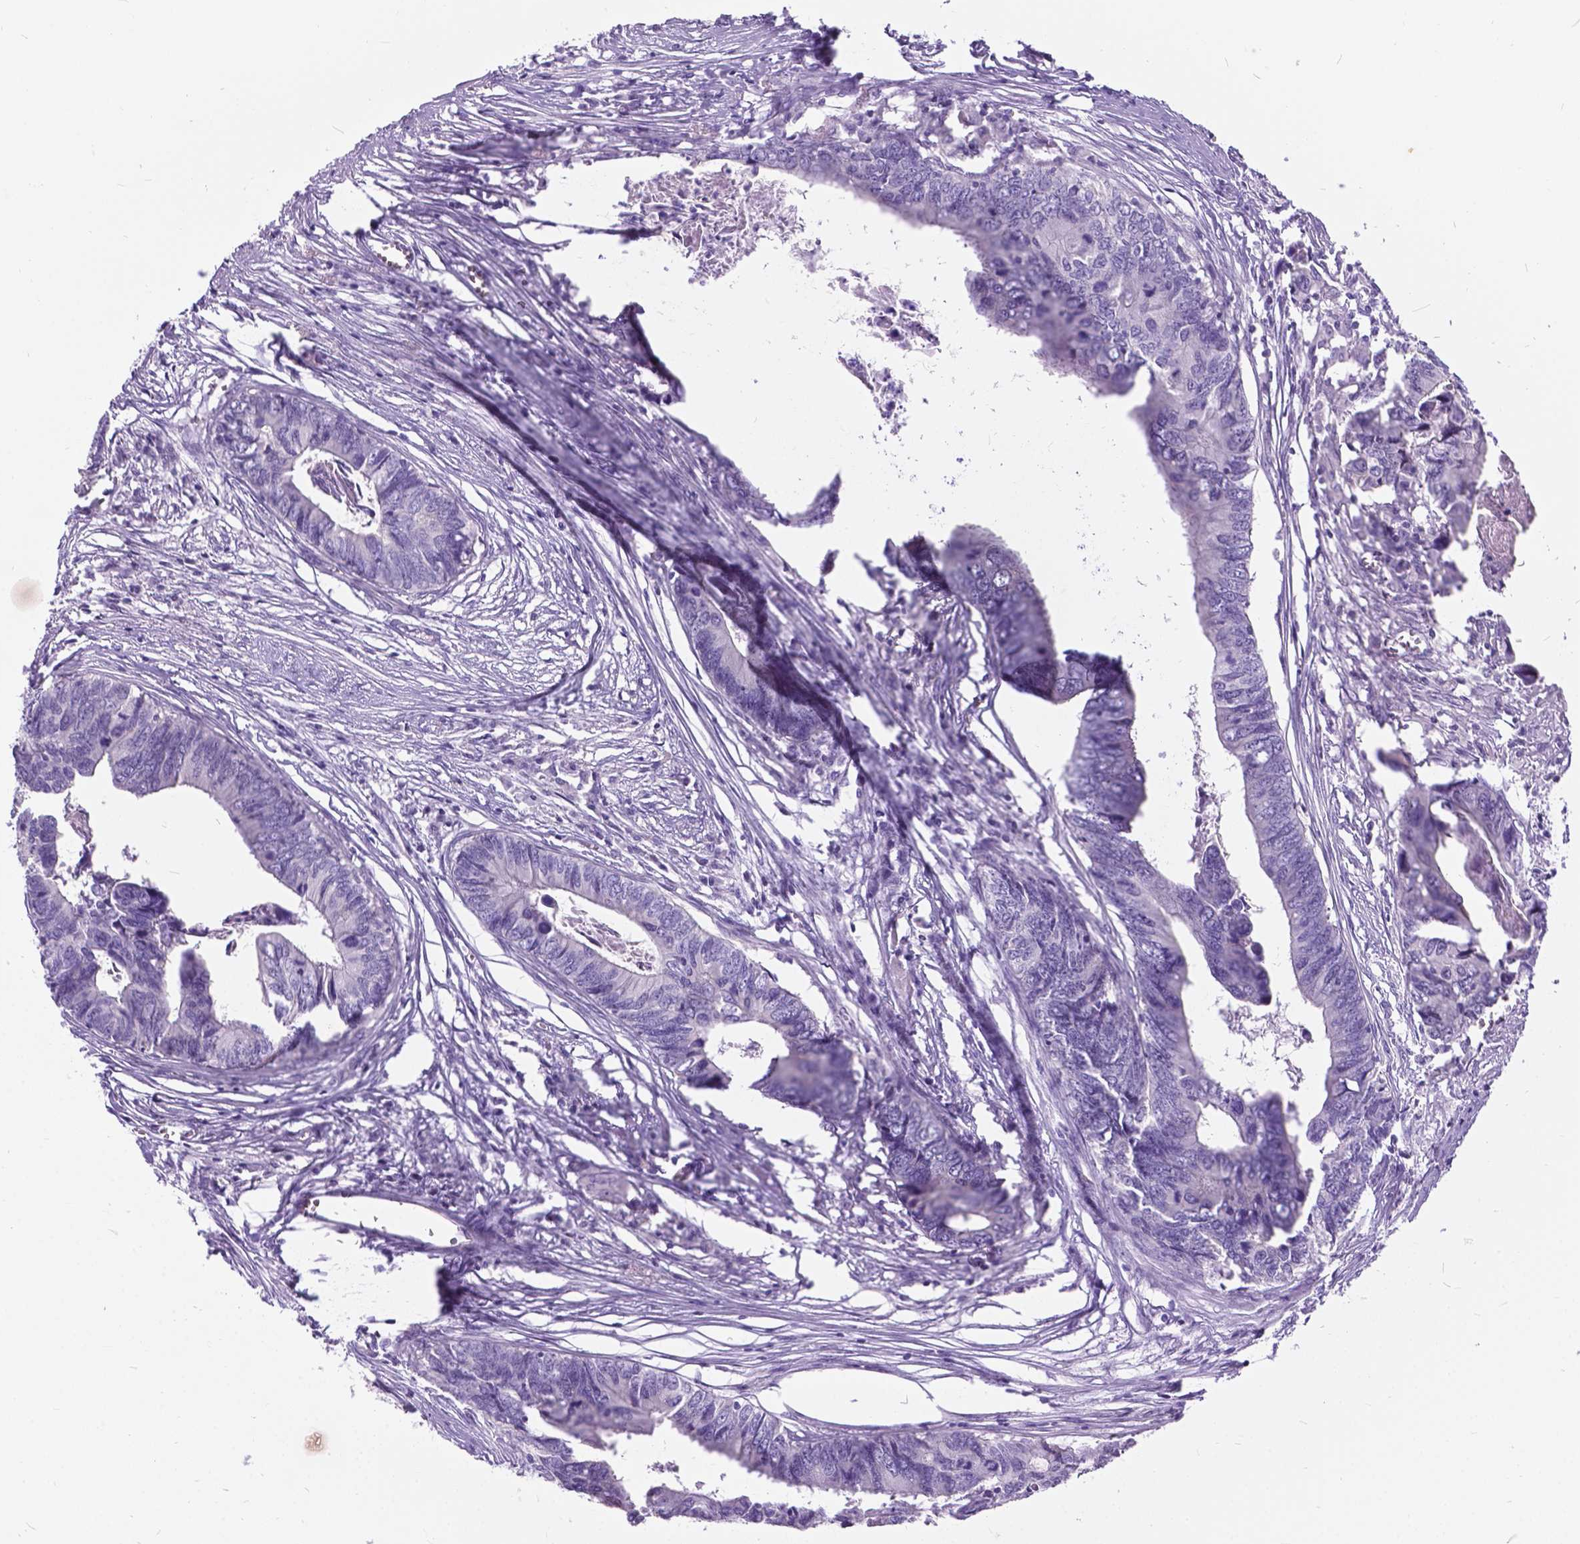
{"staining": {"intensity": "negative", "quantity": "none", "location": "none"}, "tissue": "colorectal cancer", "cell_type": "Tumor cells", "image_type": "cancer", "snomed": [{"axis": "morphology", "description": "Adenocarcinoma, NOS"}, {"axis": "topography", "description": "Colon"}], "caption": "IHC histopathology image of neoplastic tissue: colorectal cancer (adenocarcinoma) stained with DAB (3,3'-diaminobenzidine) displays no significant protein positivity in tumor cells.", "gene": "BSND", "patient": {"sex": "female", "age": 82}}